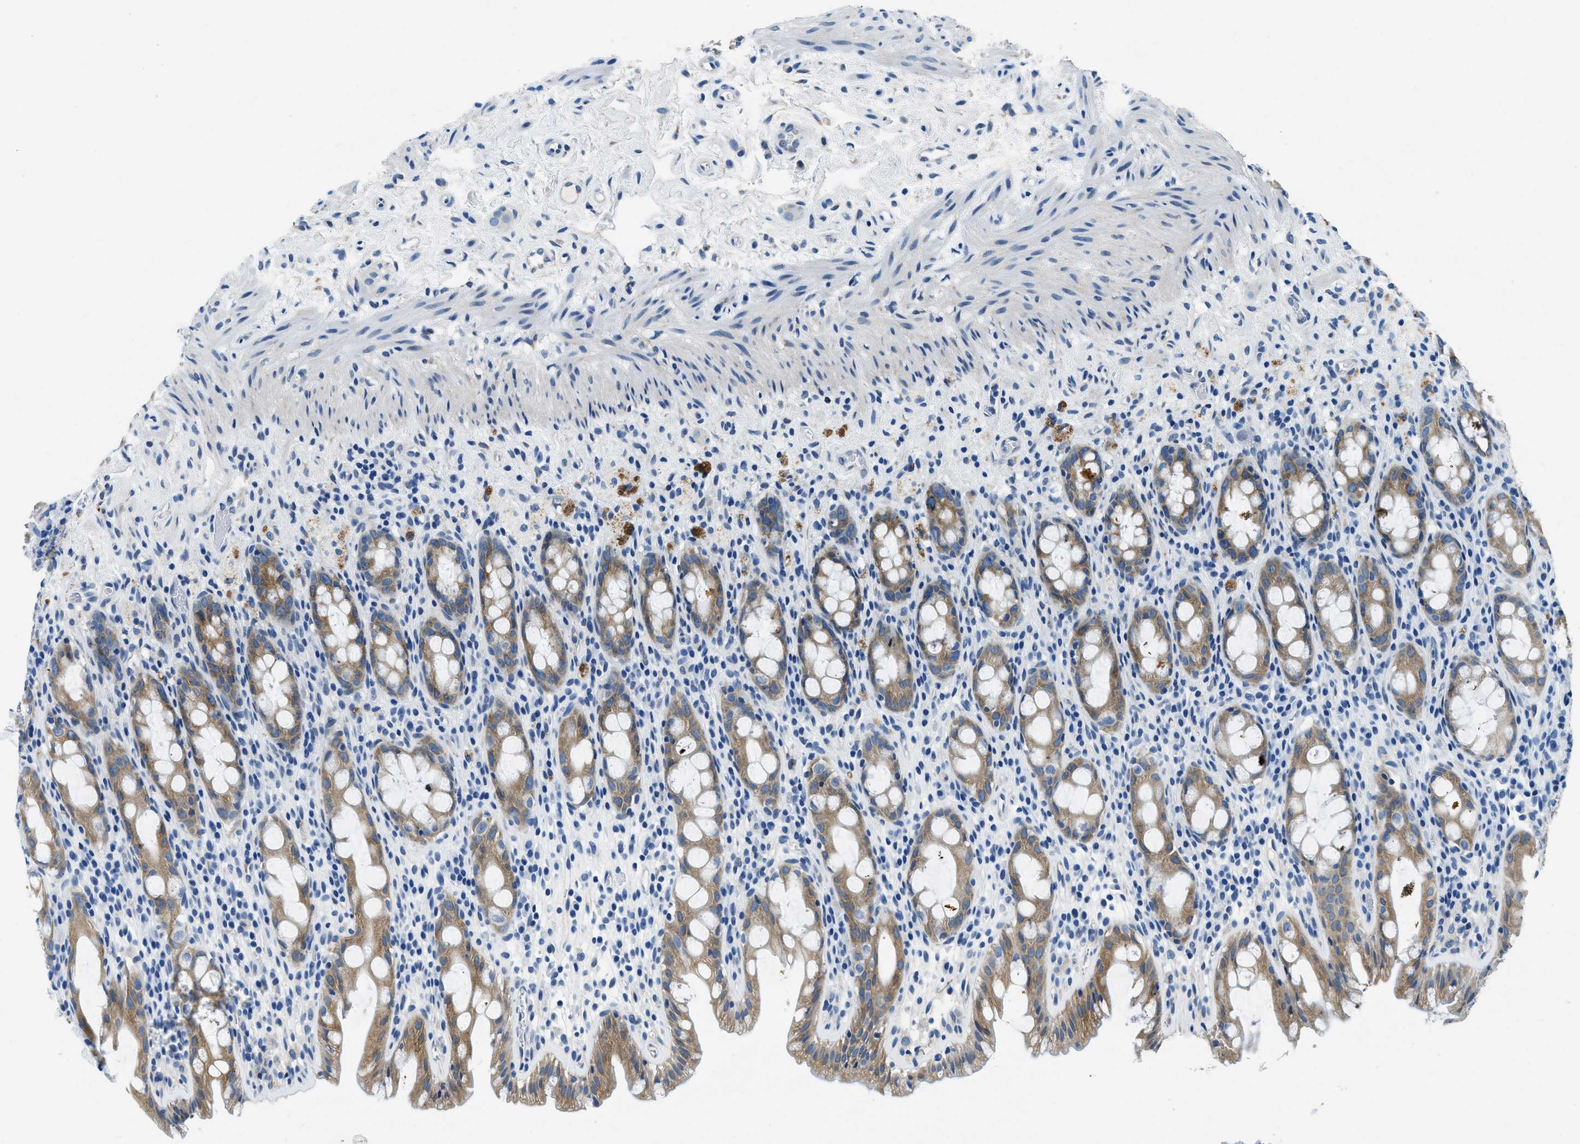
{"staining": {"intensity": "moderate", "quantity": ">75%", "location": "cytoplasmic/membranous"}, "tissue": "rectum", "cell_type": "Glandular cells", "image_type": "normal", "snomed": [{"axis": "morphology", "description": "Normal tissue, NOS"}, {"axis": "topography", "description": "Rectum"}], "caption": "Immunohistochemistry (IHC) photomicrograph of normal rectum stained for a protein (brown), which shows medium levels of moderate cytoplasmic/membranous staining in approximately >75% of glandular cells.", "gene": "UBAC2", "patient": {"sex": "male", "age": 44}}